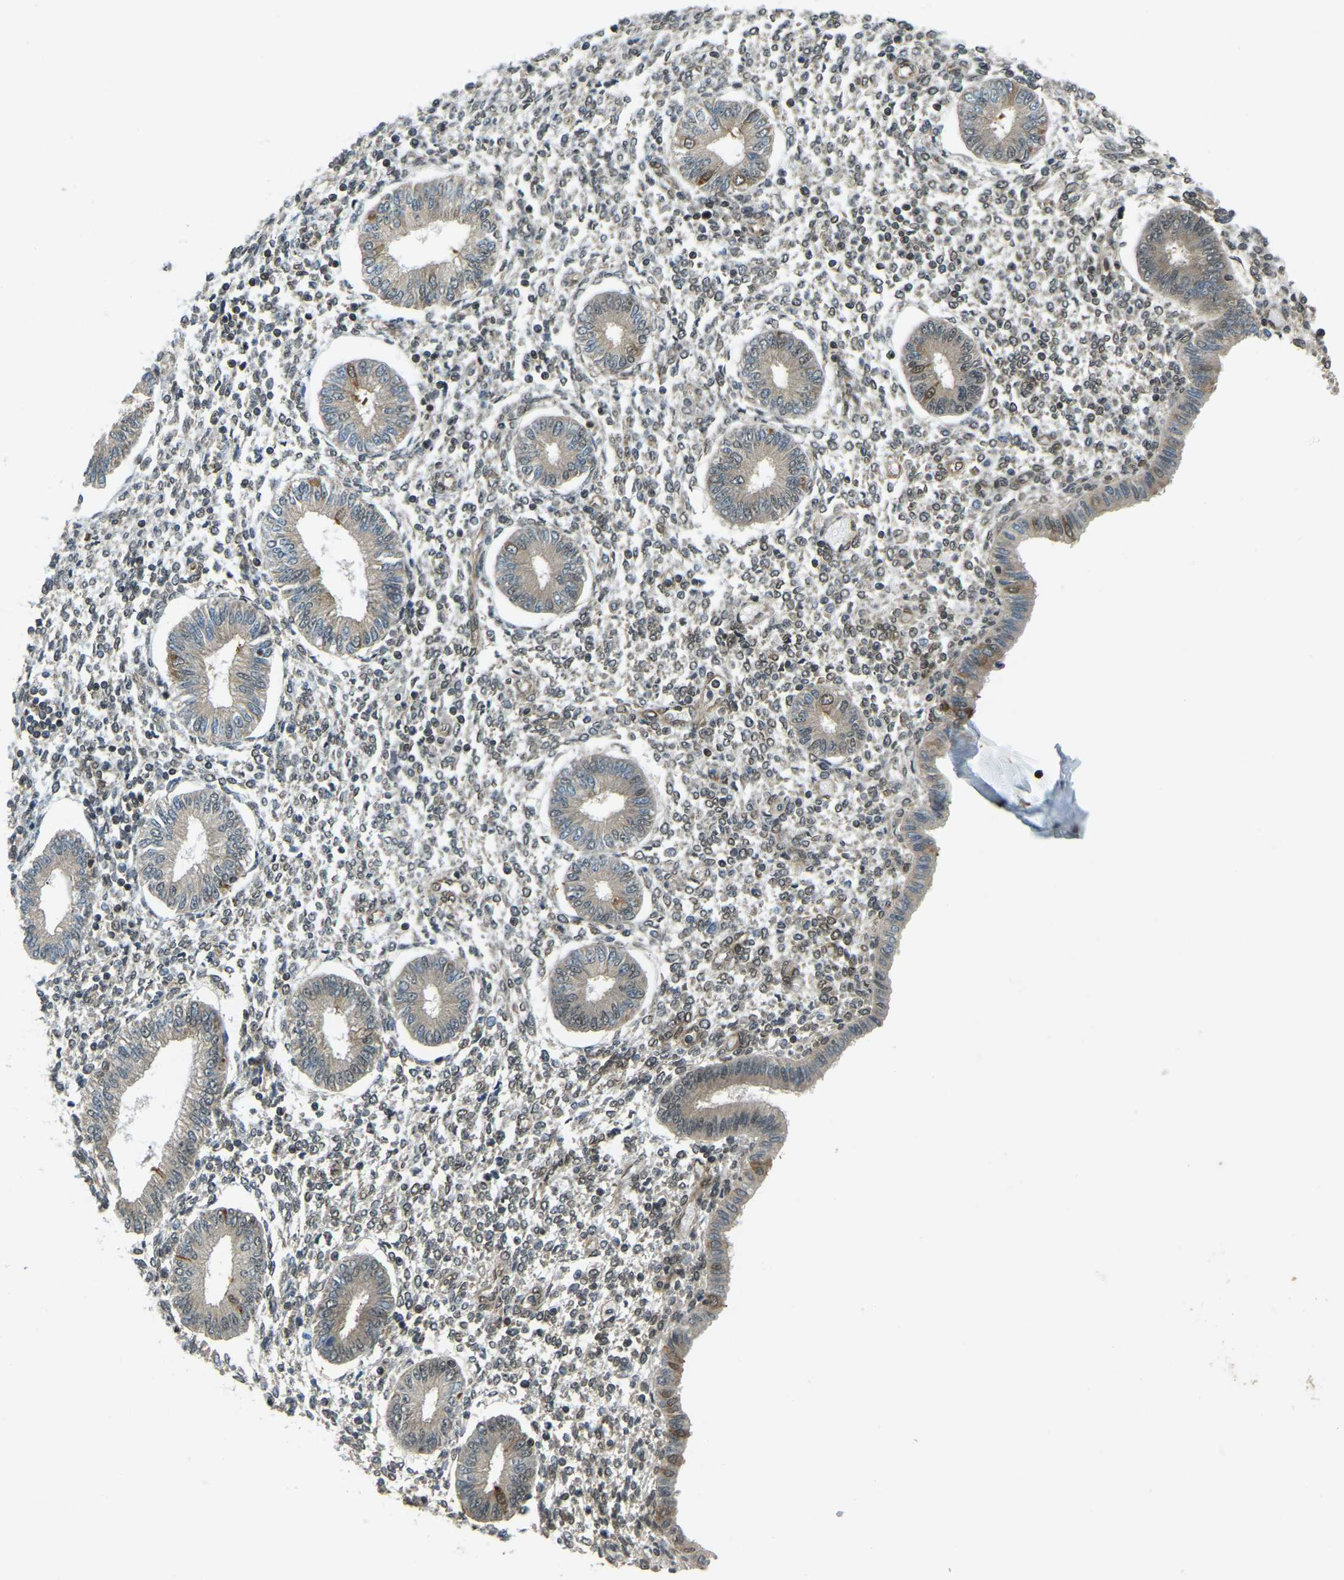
{"staining": {"intensity": "moderate", "quantity": "25%-75%", "location": "cytoplasmic/membranous,nuclear"}, "tissue": "endometrium", "cell_type": "Cells in endometrial stroma", "image_type": "normal", "snomed": [{"axis": "morphology", "description": "Normal tissue, NOS"}, {"axis": "topography", "description": "Endometrium"}], "caption": "Protein staining of normal endometrium reveals moderate cytoplasmic/membranous,nuclear expression in about 25%-75% of cells in endometrial stroma. The staining was performed using DAB to visualize the protein expression in brown, while the nuclei were stained in blue with hematoxylin (Magnification: 20x).", "gene": "SYNE1", "patient": {"sex": "female", "age": 50}}